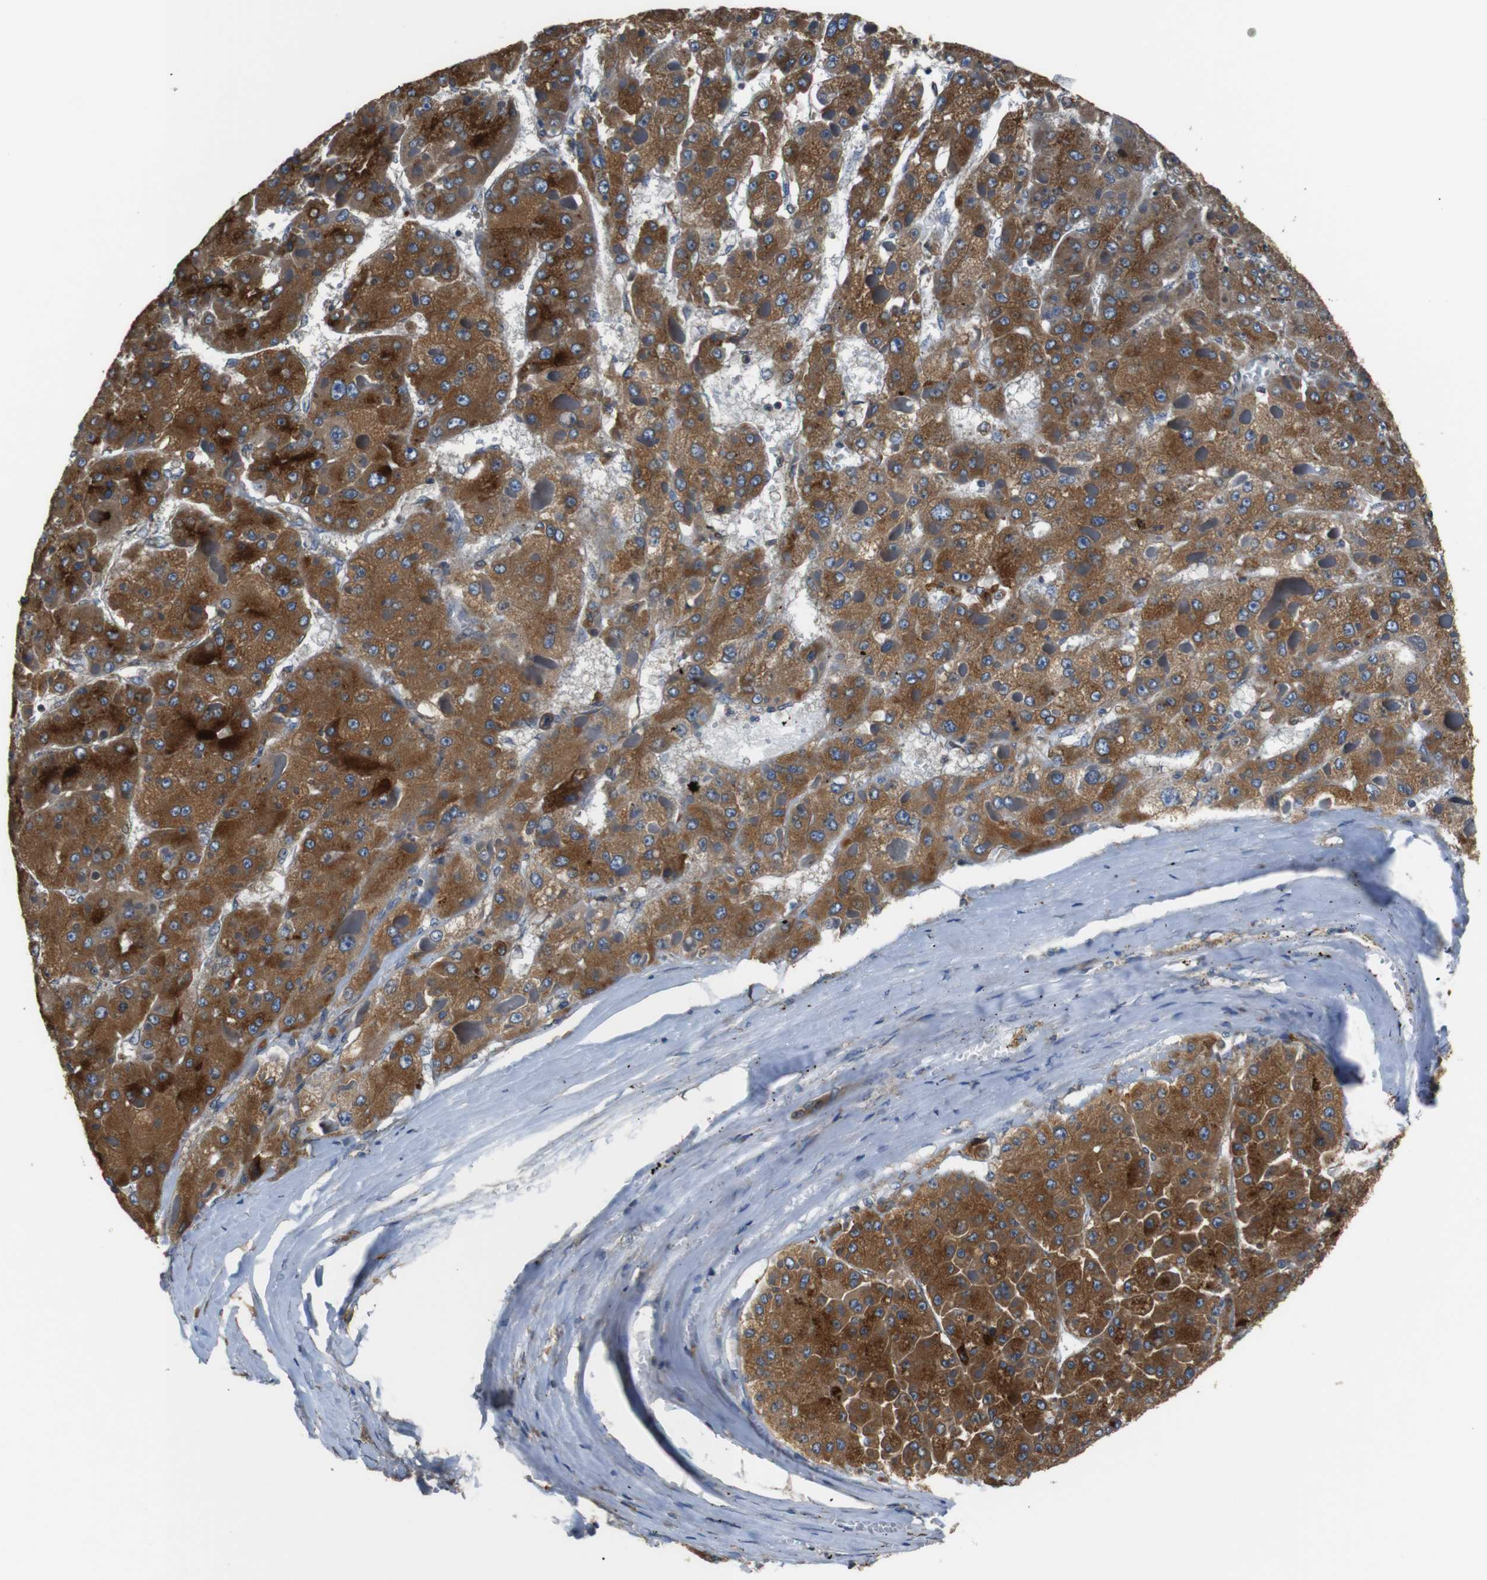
{"staining": {"intensity": "moderate", "quantity": ">75%", "location": "cytoplasmic/membranous"}, "tissue": "liver cancer", "cell_type": "Tumor cells", "image_type": "cancer", "snomed": [{"axis": "morphology", "description": "Carcinoma, Hepatocellular, NOS"}, {"axis": "topography", "description": "Liver"}], "caption": "There is medium levels of moderate cytoplasmic/membranous expression in tumor cells of liver hepatocellular carcinoma, as demonstrated by immunohistochemical staining (brown color).", "gene": "TMED2", "patient": {"sex": "female", "age": 73}}